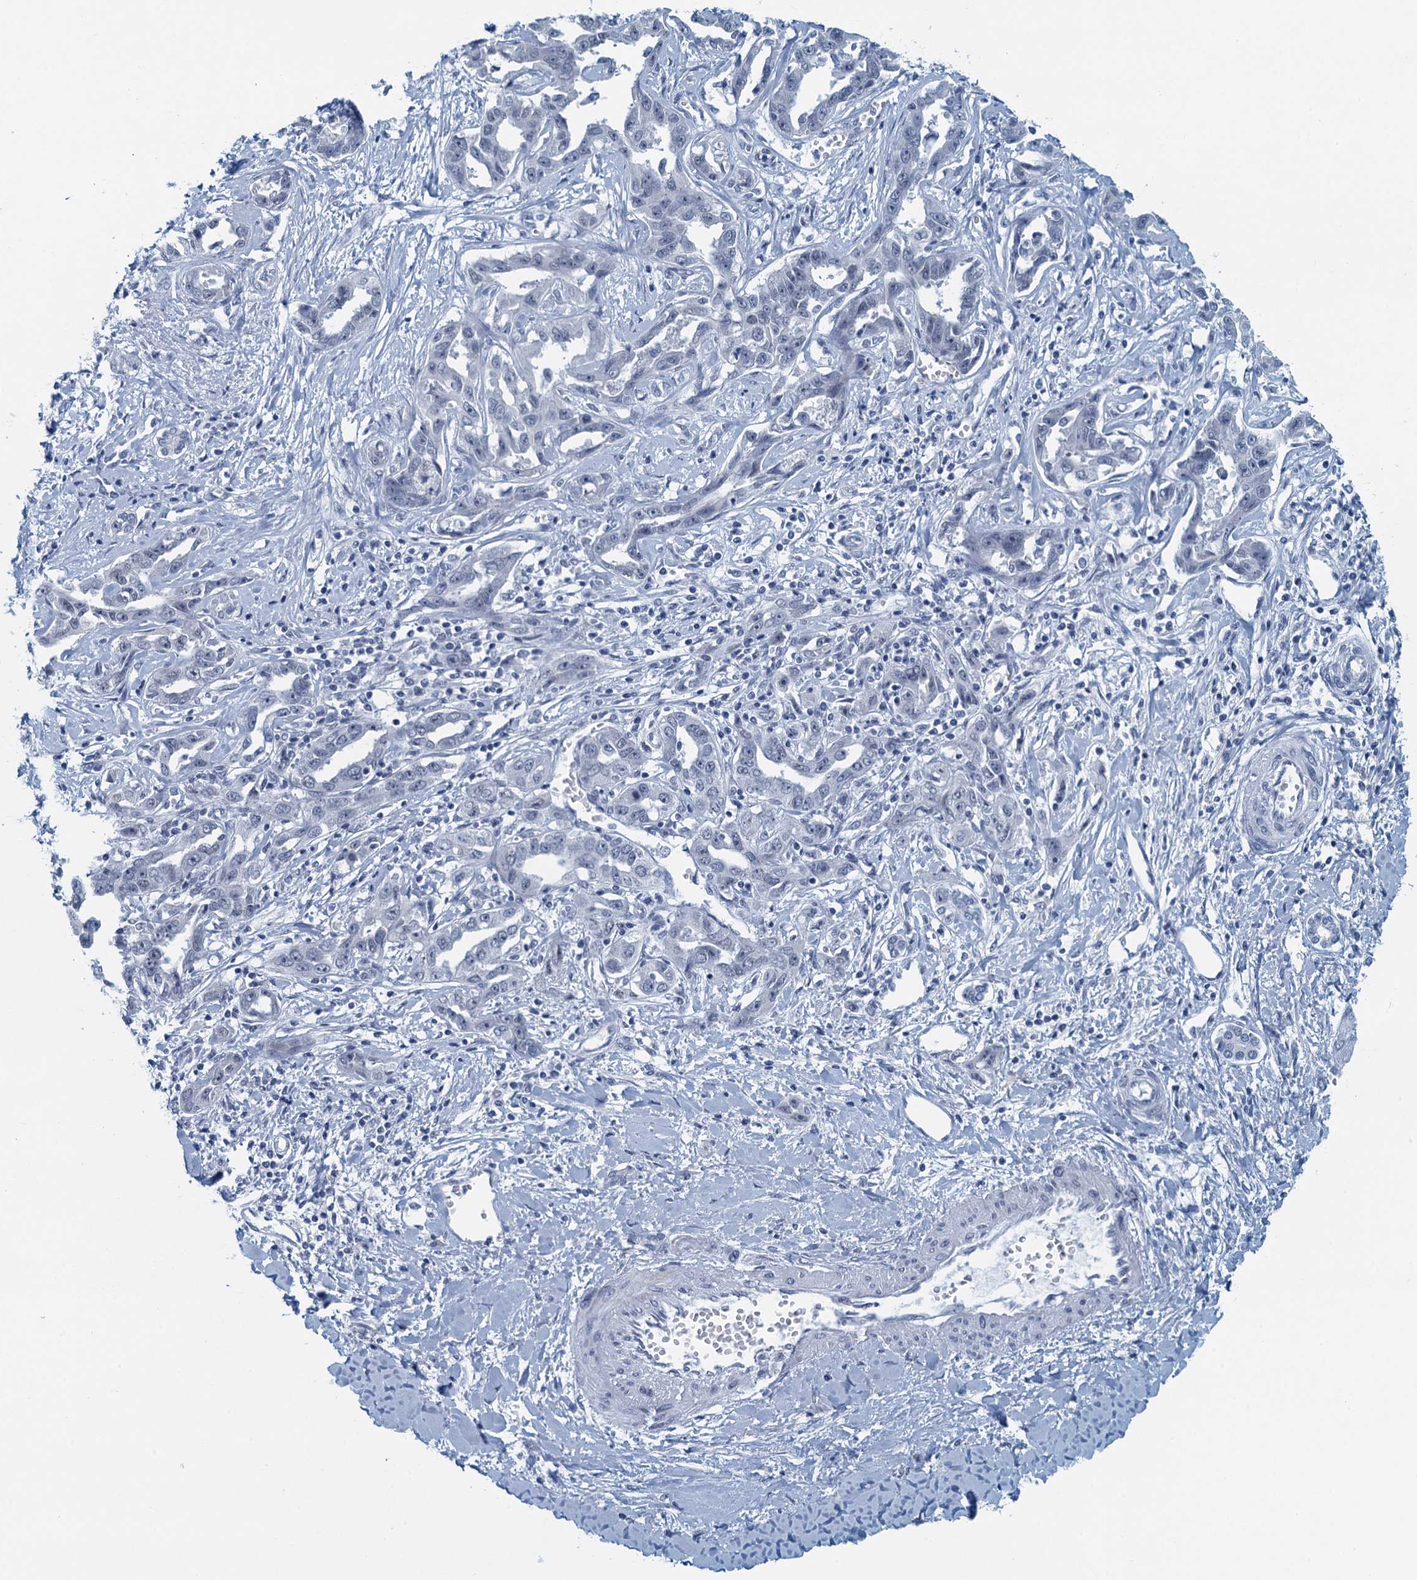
{"staining": {"intensity": "negative", "quantity": "none", "location": "none"}, "tissue": "liver cancer", "cell_type": "Tumor cells", "image_type": "cancer", "snomed": [{"axis": "morphology", "description": "Cholangiocarcinoma"}, {"axis": "topography", "description": "Liver"}], "caption": "Human liver cancer (cholangiocarcinoma) stained for a protein using immunohistochemistry (IHC) reveals no expression in tumor cells.", "gene": "ENSG00000131152", "patient": {"sex": "male", "age": 59}}